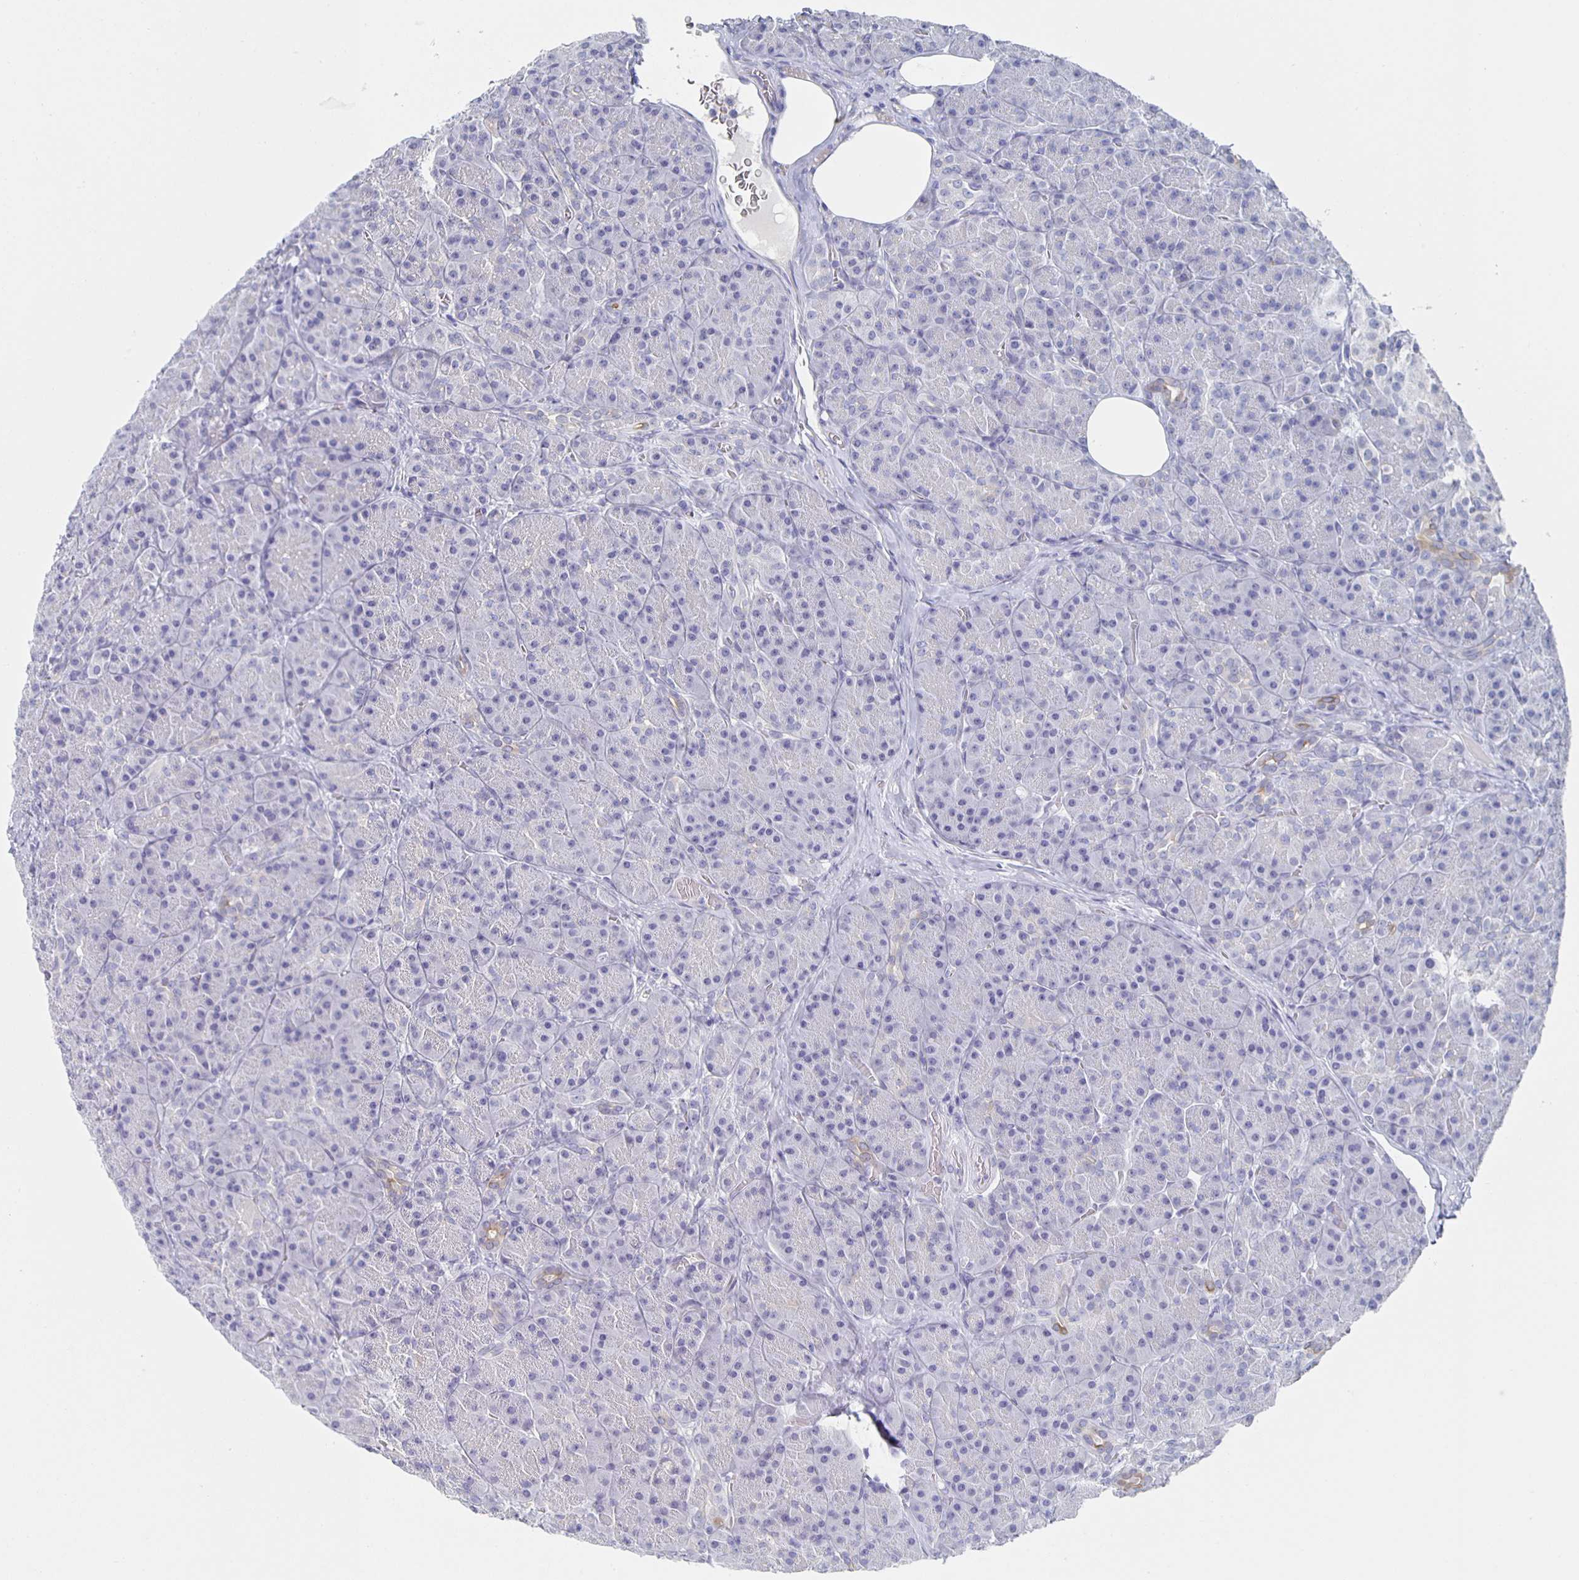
{"staining": {"intensity": "negative", "quantity": "none", "location": "none"}, "tissue": "pancreas", "cell_type": "Exocrine glandular cells", "image_type": "normal", "snomed": [{"axis": "morphology", "description": "Normal tissue, NOS"}, {"axis": "topography", "description": "Pancreas"}], "caption": "Exocrine glandular cells show no significant positivity in unremarkable pancreas.", "gene": "CCDC17", "patient": {"sex": "male", "age": 57}}